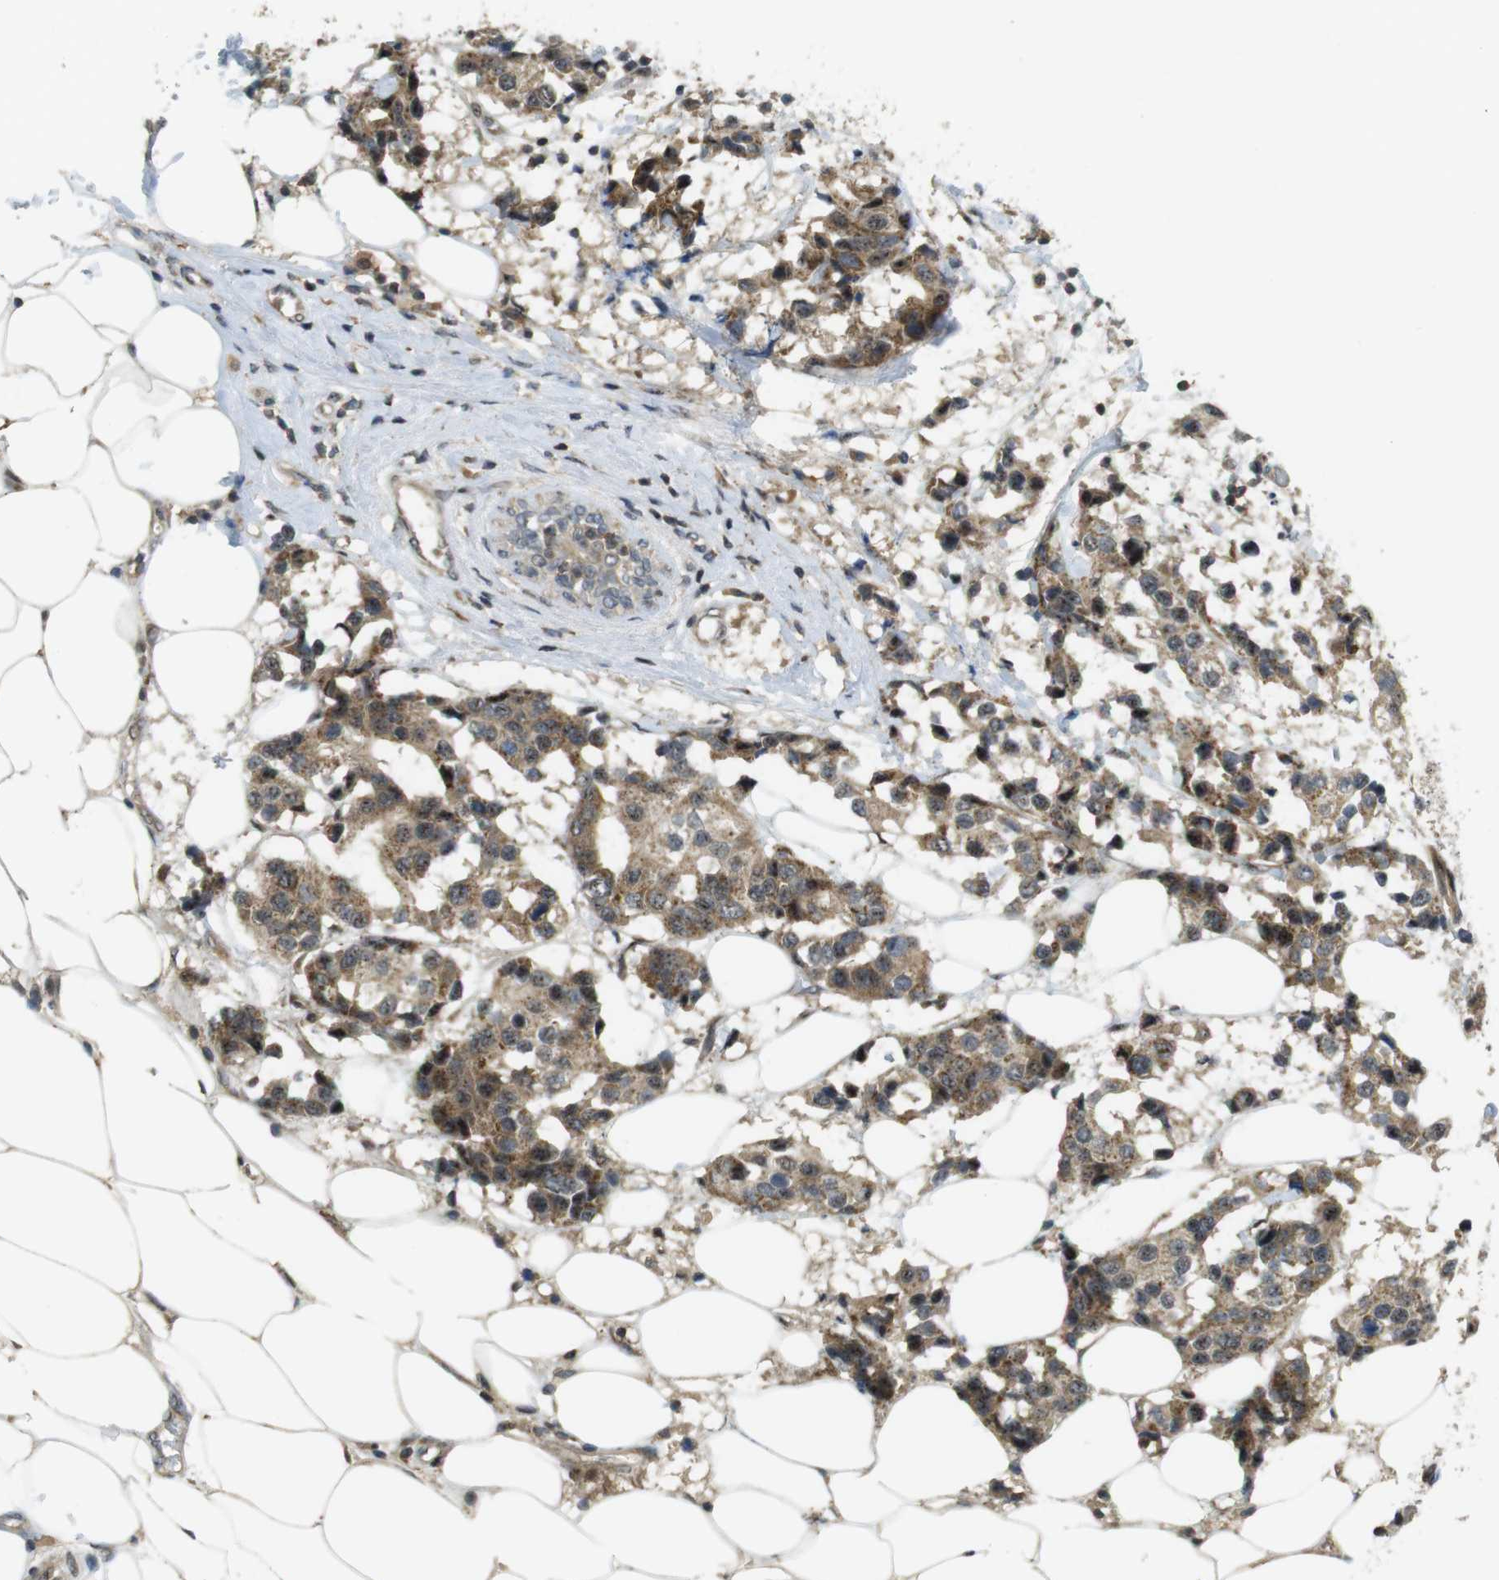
{"staining": {"intensity": "moderate", "quantity": ">75%", "location": "cytoplasmic/membranous,nuclear"}, "tissue": "breast cancer", "cell_type": "Tumor cells", "image_type": "cancer", "snomed": [{"axis": "morphology", "description": "Normal tissue, NOS"}, {"axis": "morphology", "description": "Duct carcinoma"}, {"axis": "topography", "description": "Breast"}], "caption": "A brown stain labels moderate cytoplasmic/membranous and nuclear positivity of a protein in intraductal carcinoma (breast) tumor cells.", "gene": "TMX3", "patient": {"sex": "female", "age": 39}}